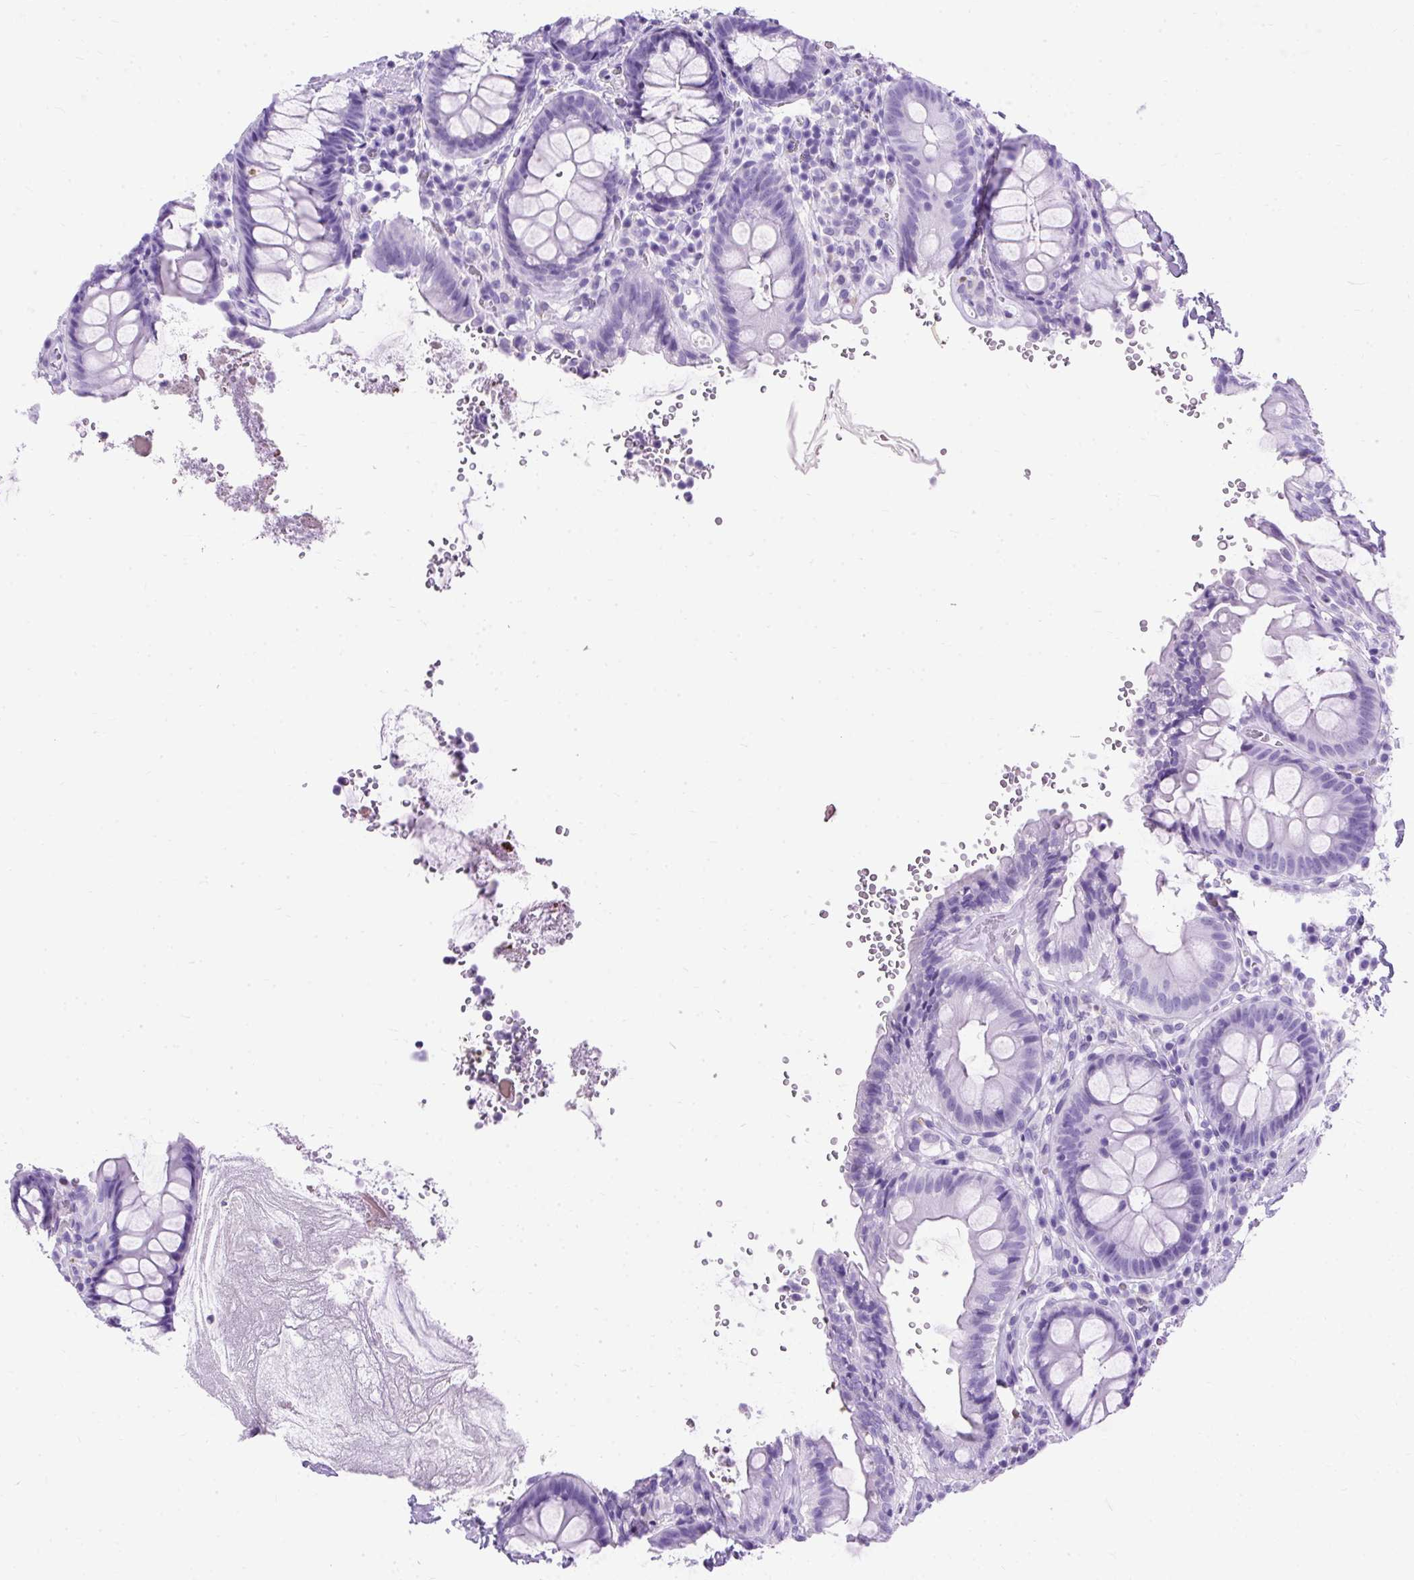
{"staining": {"intensity": "negative", "quantity": "none", "location": "none"}, "tissue": "colon", "cell_type": "Endothelial cells", "image_type": "normal", "snomed": [{"axis": "morphology", "description": "Normal tissue, NOS"}, {"axis": "topography", "description": "Colon"}], "caption": "This is an immunohistochemistry photomicrograph of benign colon. There is no expression in endothelial cells.", "gene": "PVALB", "patient": {"sex": "male", "age": 84}}